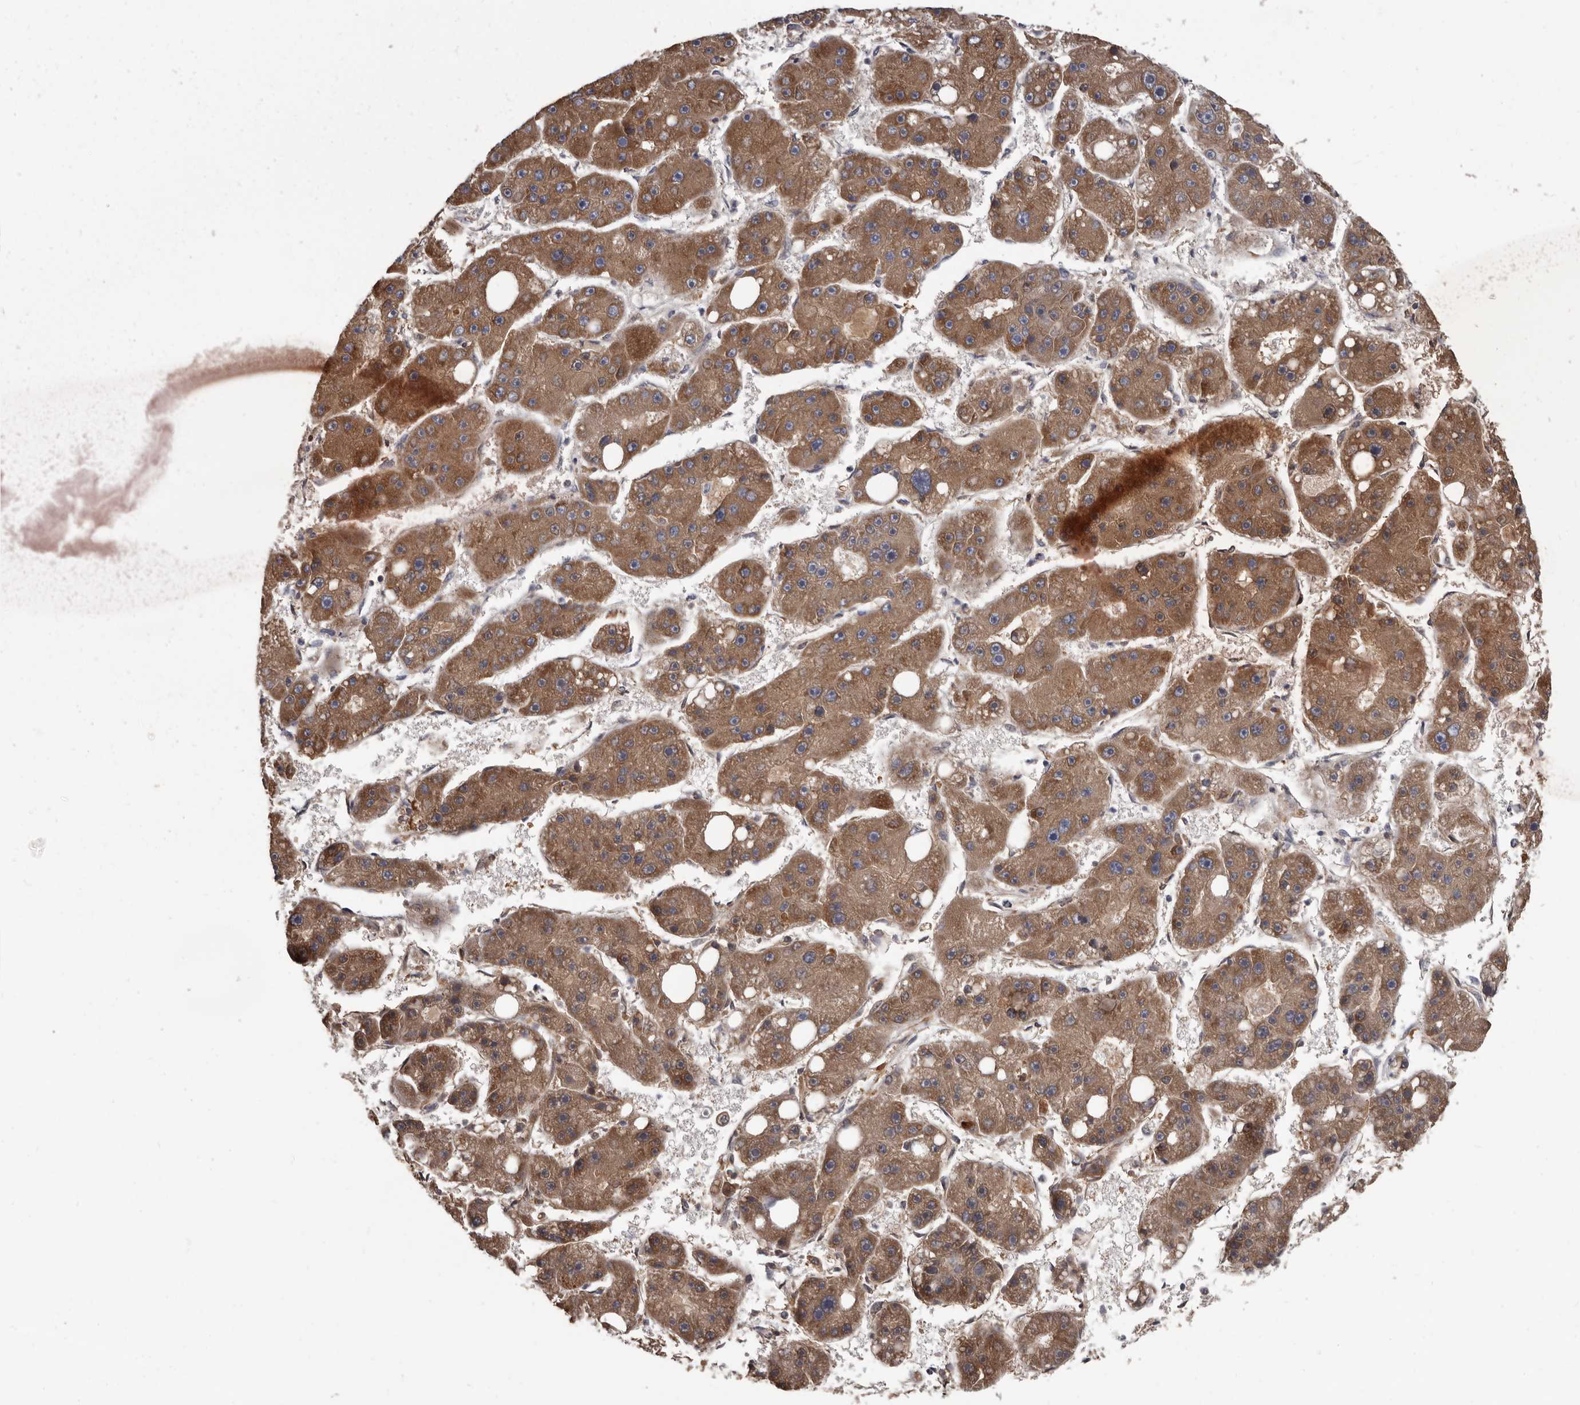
{"staining": {"intensity": "moderate", "quantity": ">75%", "location": "cytoplasmic/membranous"}, "tissue": "liver cancer", "cell_type": "Tumor cells", "image_type": "cancer", "snomed": [{"axis": "morphology", "description": "Carcinoma, Hepatocellular, NOS"}, {"axis": "topography", "description": "Liver"}], "caption": "This is a histology image of immunohistochemistry staining of liver cancer, which shows moderate positivity in the cytoplasmic/membranous of tumor cells.", "gene": "ALDH5A1", "patient": {"sex": "female", "age": 61}}